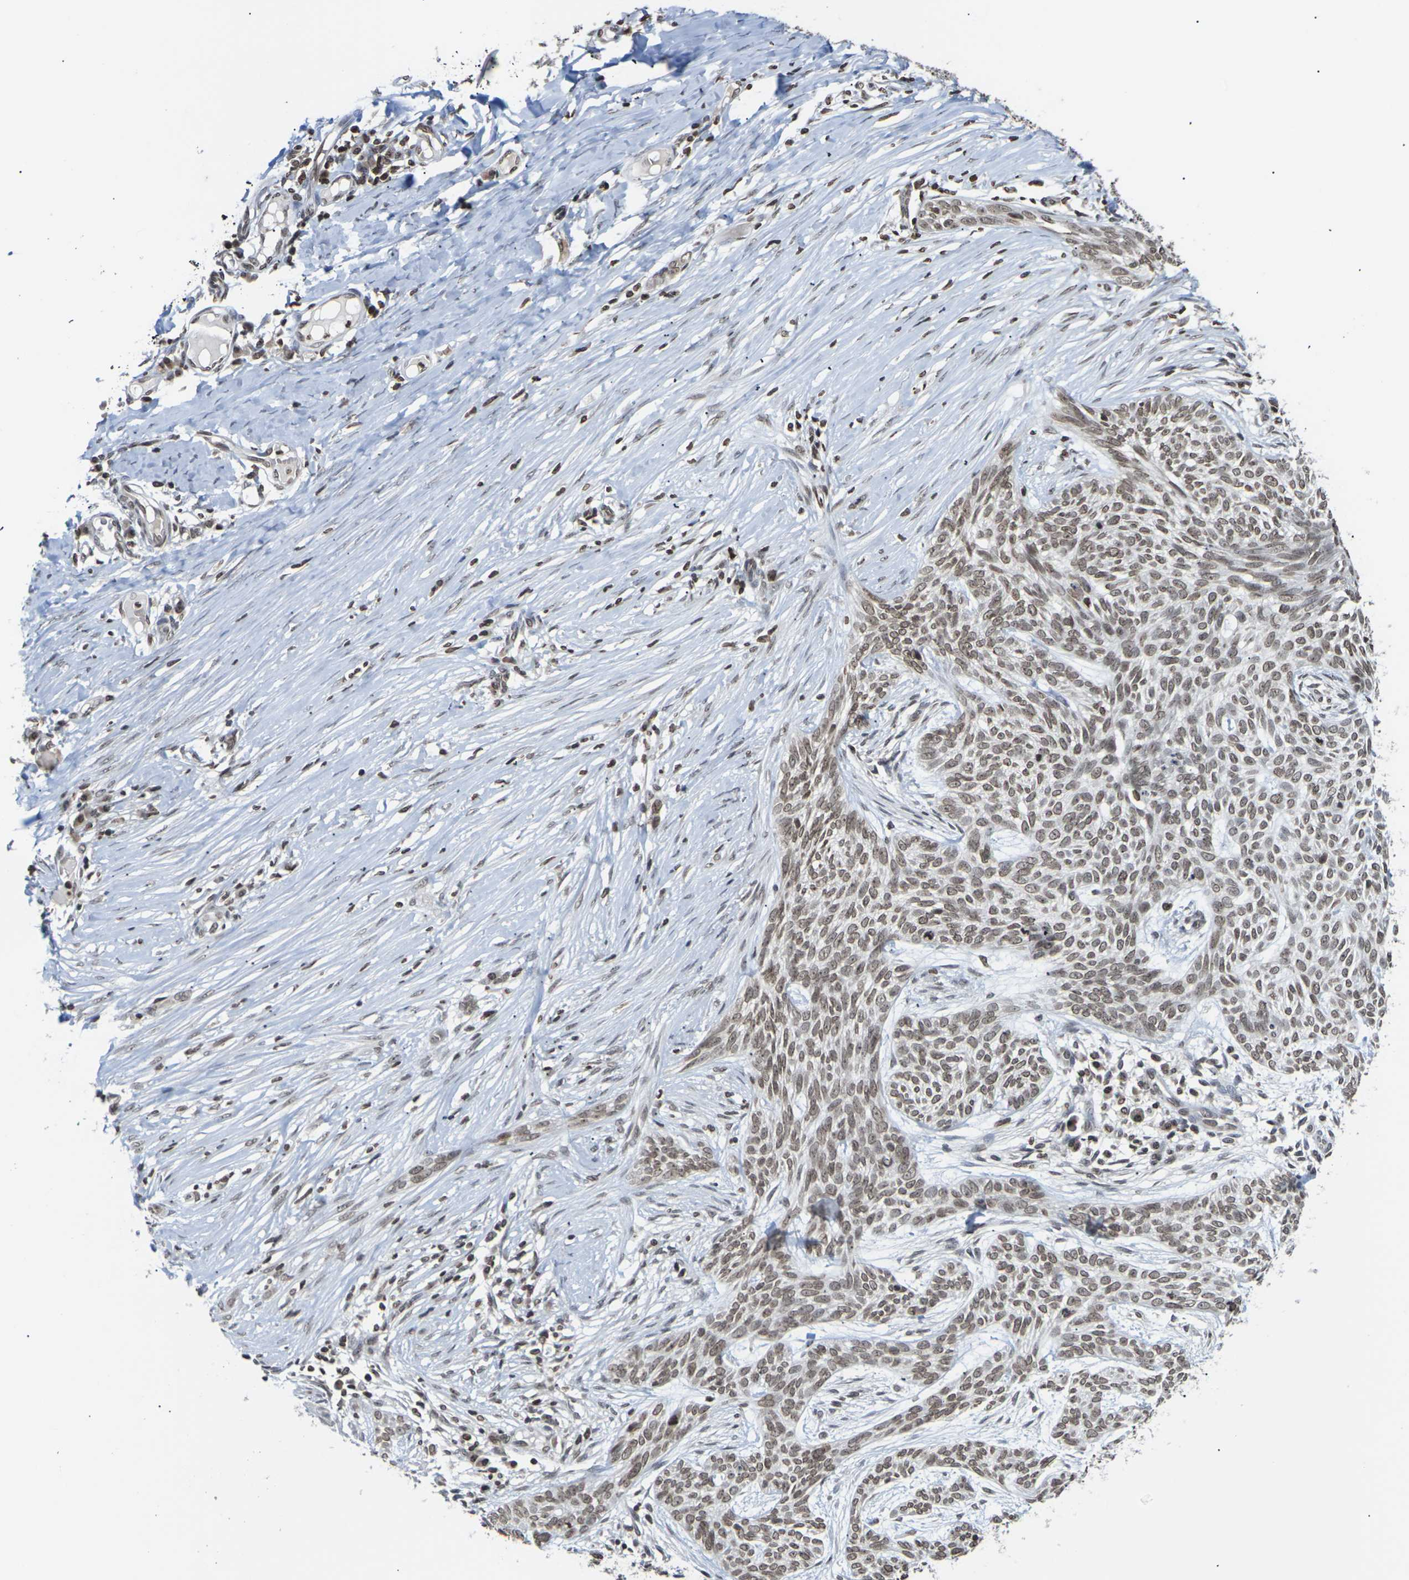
{"staining": {"intensity": "moderate", "quantity": ">75%", "location": "nuclear"}, "tissue": "skin cancer", "cell_type": "Tumor cells", "image_type": "cancer", "snomed": [{"axis": "morphology", "description": "Basal cell carcinoma"}, {"axis": "topography", "description": "Skin"}], "caption": "This micrograph demonstrates skin basal cell carcinoma stained with immunohistochemistry (IHC) to label a protein in brown. The nuclear of tumor cells show moderate positivity for the protein. Nuclei are counter-stained blue.", "gene": "ETV5", "patient": {"sex": "female", "age": 59}}